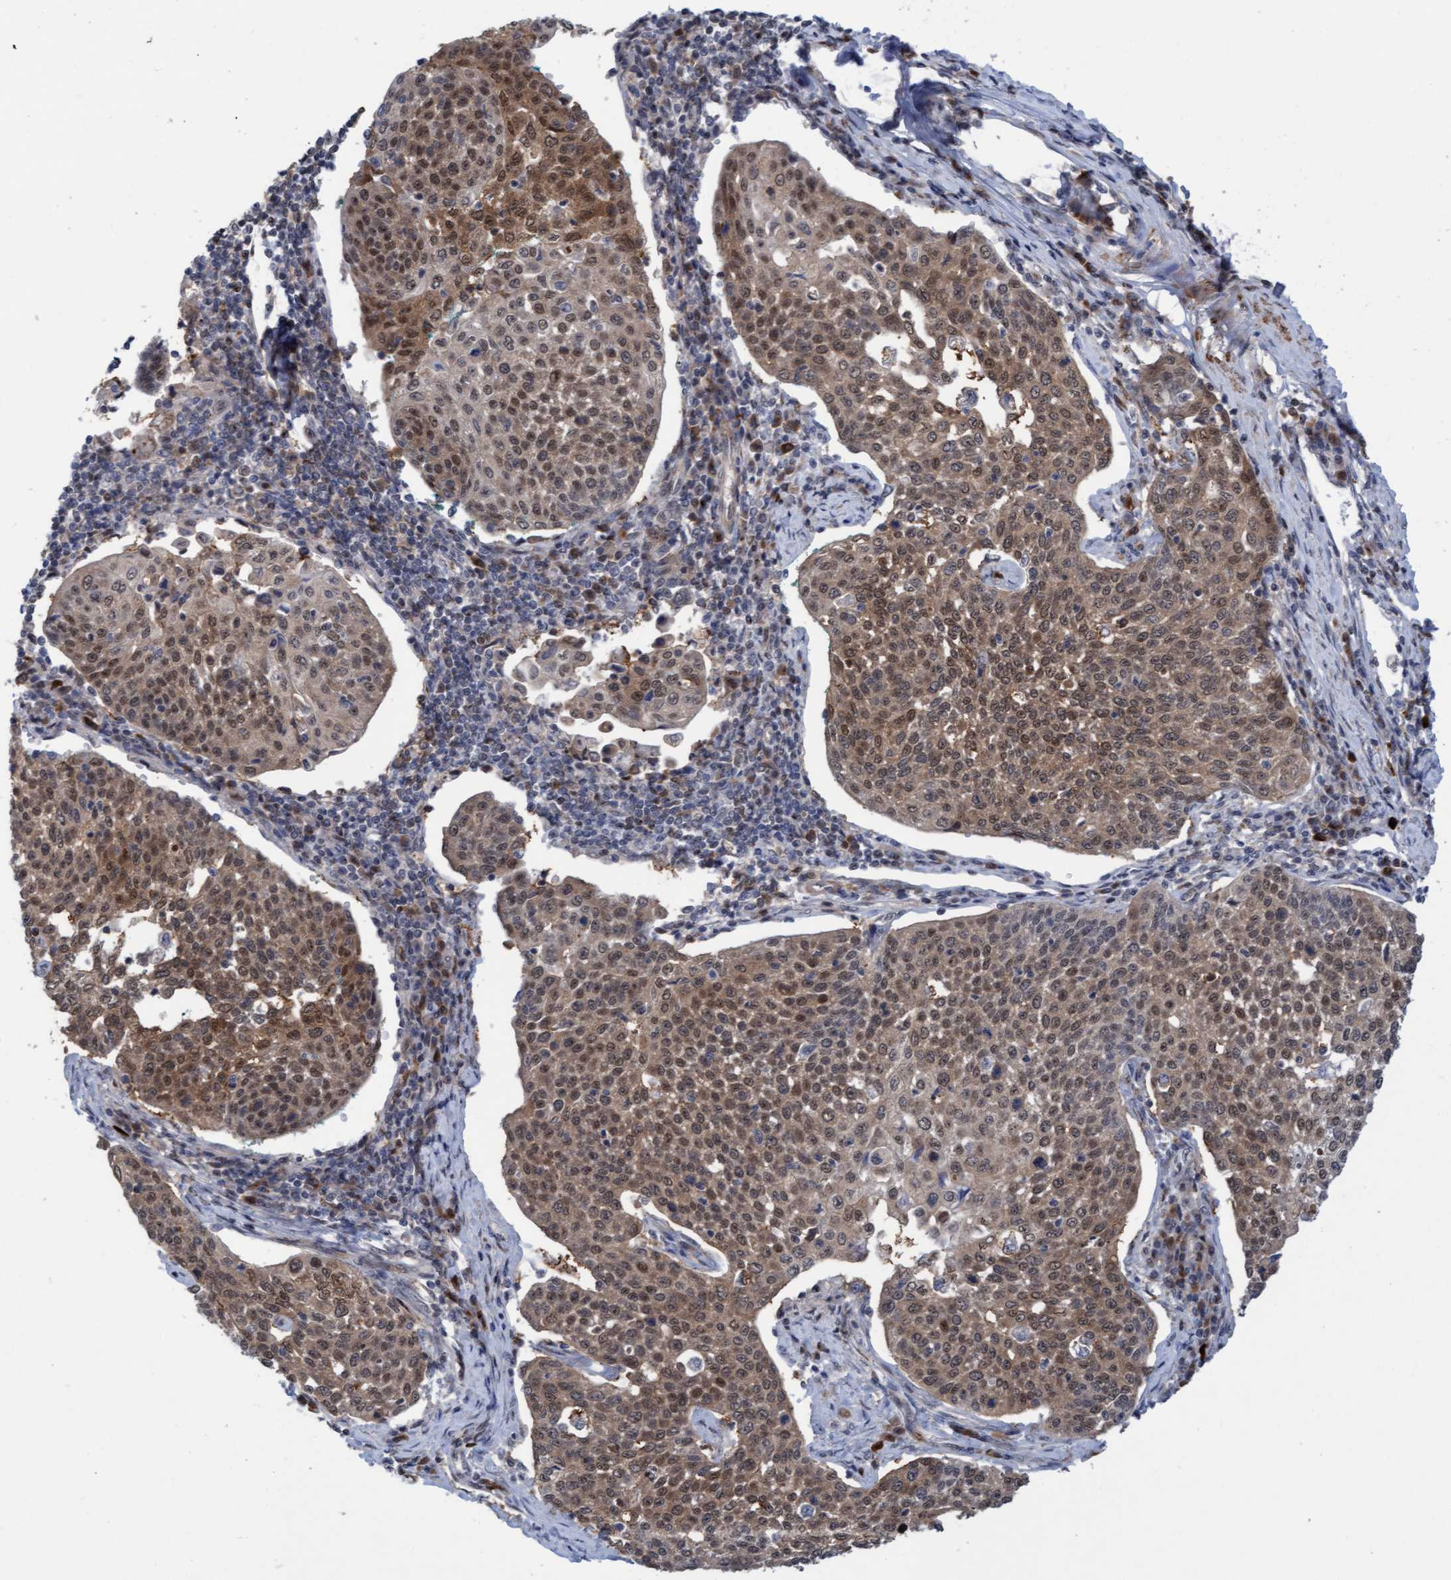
{"staining": {"intensity": "moderate", "quantity": ">75%", "location": "cytoplasmic/membranous,nuclear"}, "tissue": "cervical cancer", "cell_type": "Tumor cells", "image_type": "cancer", "snomed": [{"axis": "morphology", "description": "Squamous cell carcinoma, NOS"}, {"axis": "topography", "description": "Cervix"}], "caption": "IHC (DAB) staining of cervical squamous cell carcinoma displays moderate cytoplasmic/membranous and nuclear protein staining in about >75% of tumor cells. The staining was performed using DAB (3,3'-diaminobenzidine), with brown indicating positive protein expression. Nuclei are stained blue with hematoxylin.", "gene": "RAP1GAP2", "patient": {"sex": "female", "age": 34}}